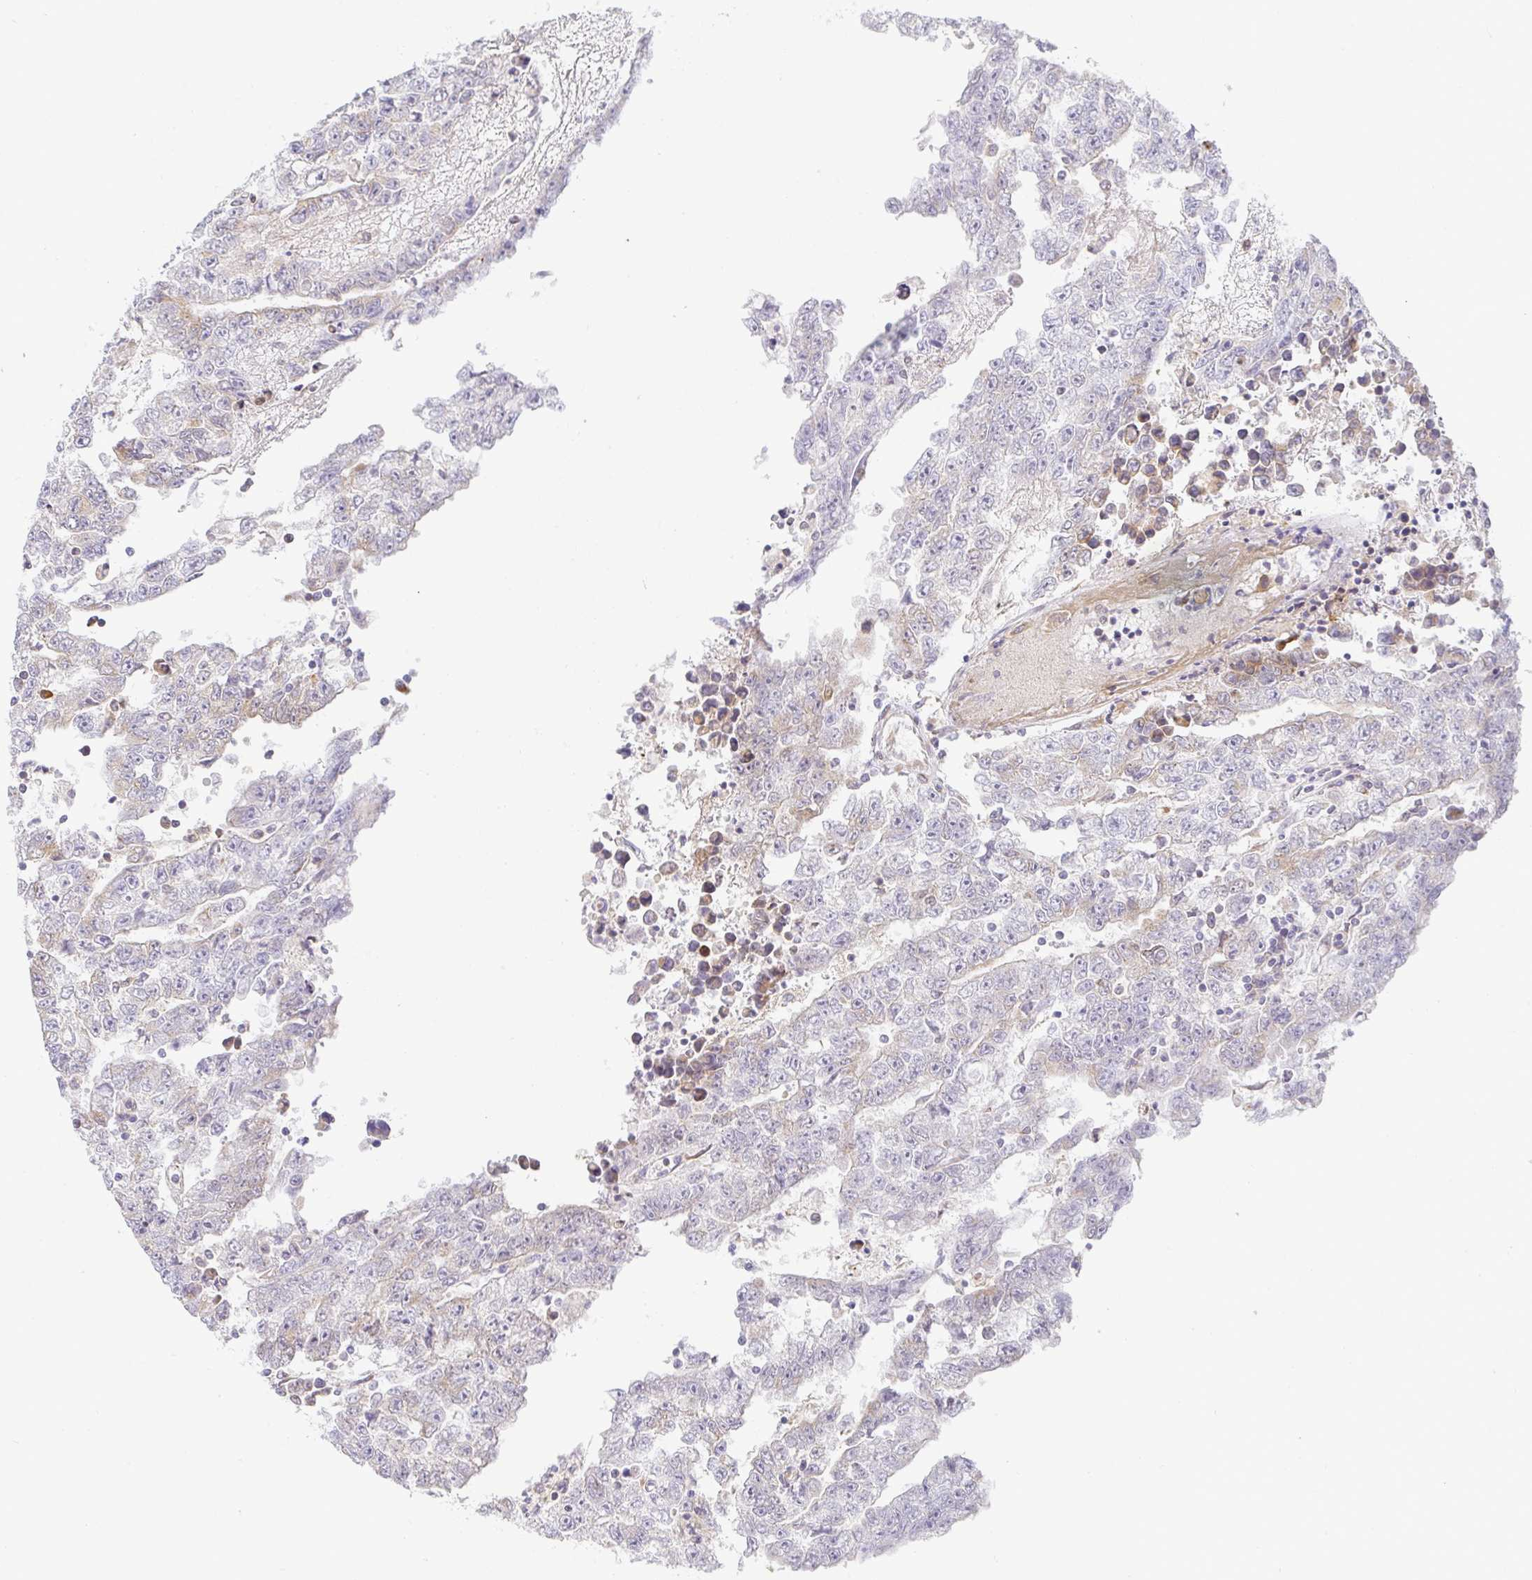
{"staining": {"intensity": "weak", "quantity": "<25%", "location": "cytoplasmic/membranous"}, "tissue": "testis cancer", "cell_type": "Tumor cells", "image_type": "cancer", "snomed": [{"axis": "morphology", "description": "Carcinoma, Embryonal, NOS"}, {"axis": "topography", "description": "Testis"}], "caption": "There is no significant expression in tumor cells of testis cancer (embryonal carcinoma).", "gene": "DERL2", "patient": {"sex": "male", "age": 25}}